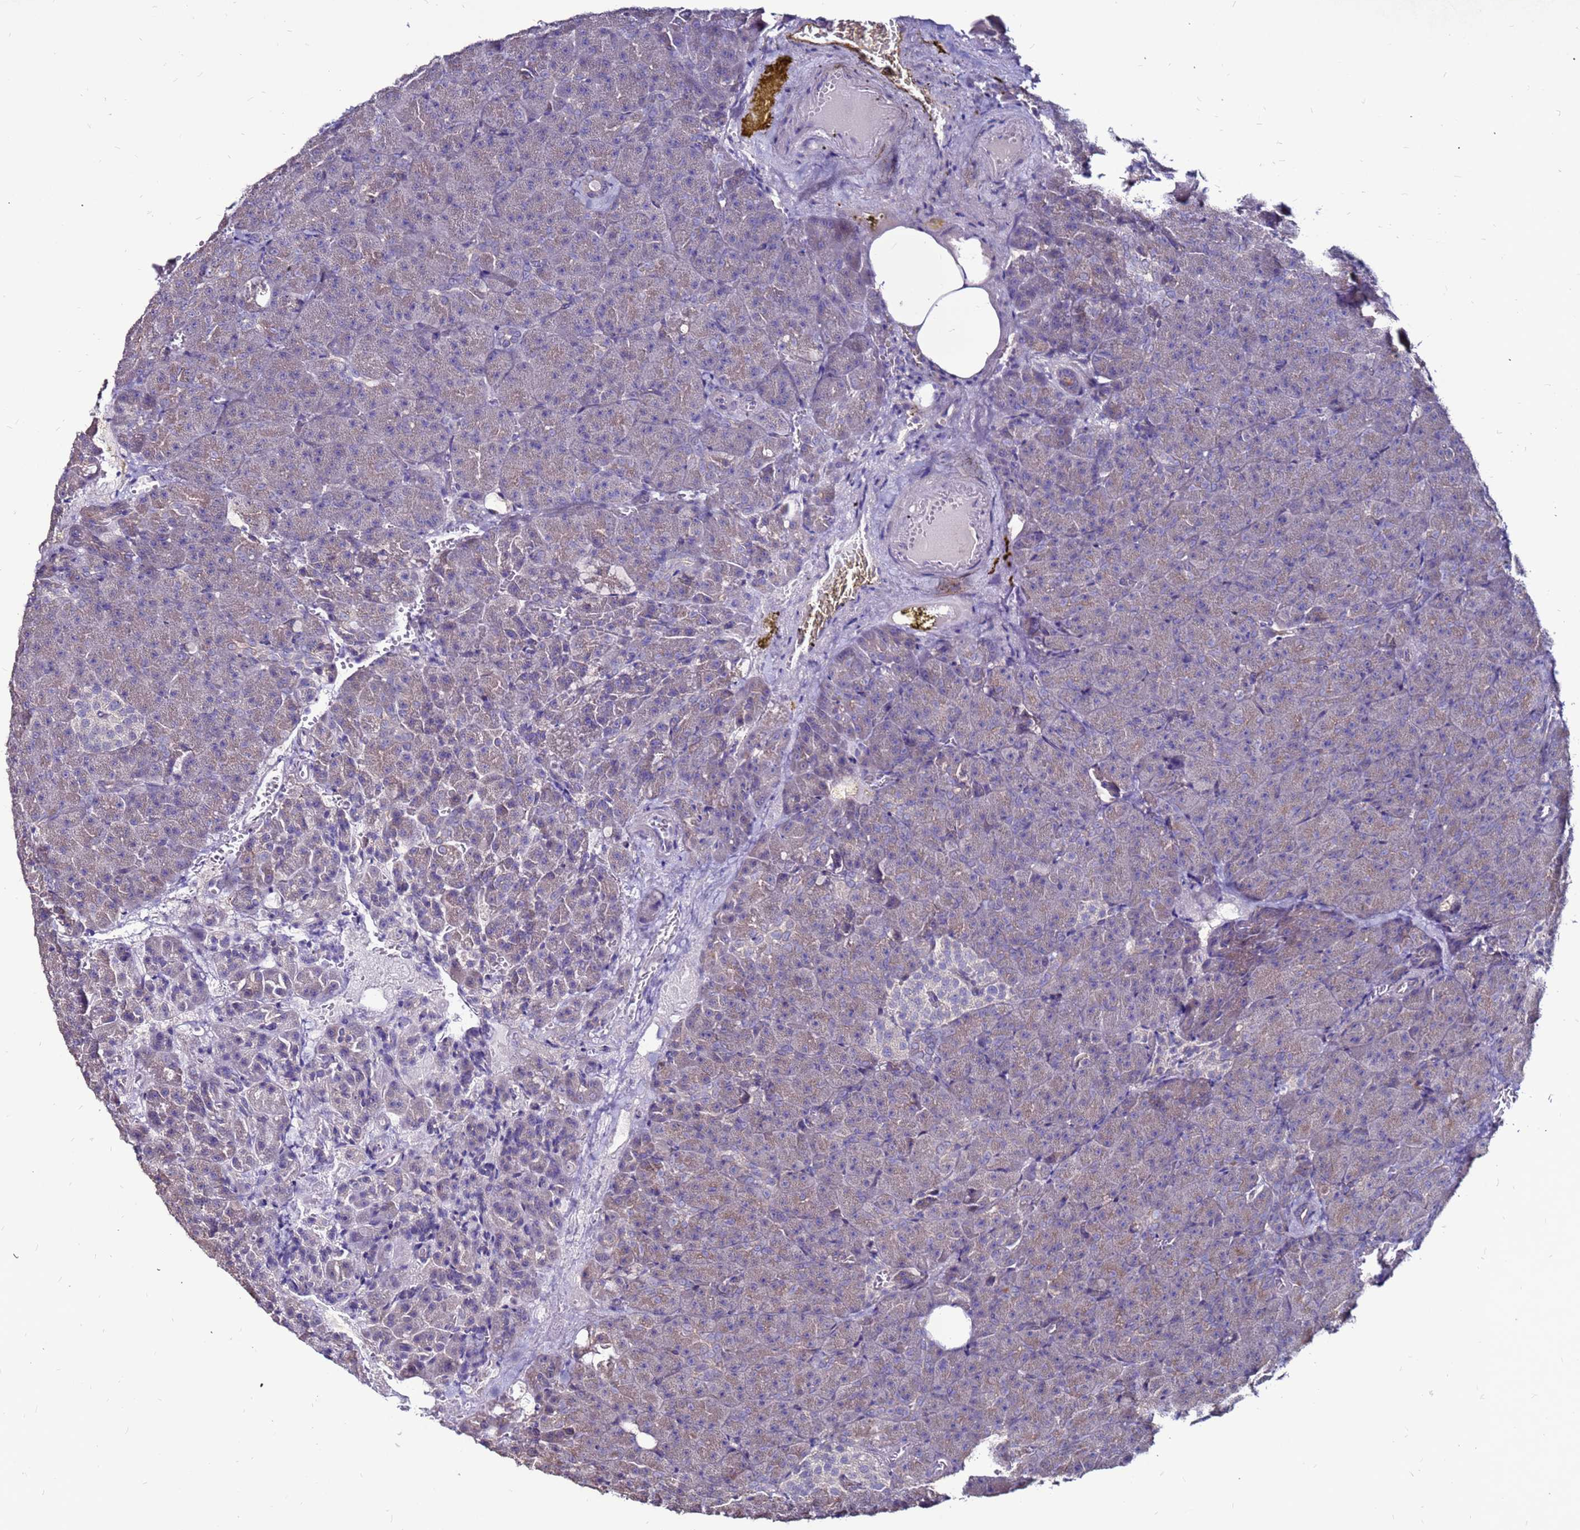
{"staining": {"intensity": "weak", "quantity": "<25%", "location": "cytoplasmic/membranous"}, "tissue": "pancreas", "cell_type": "Exocrine glandular cells", "image_type": "normal", "snomed": [{"axis": "morphology", "description": "Normal tissue, NOS"}, {"axis": "topography", "description": "Pancreas"}], "caption": "Immunohistochemistry photomicrograph of unremarkable pancreas: pancreas stained with DAB shows no significant protein expression in exocrine glandular cells.", "gene": "SLC44A3", "patient": {"sex": "female", "age": 74}}